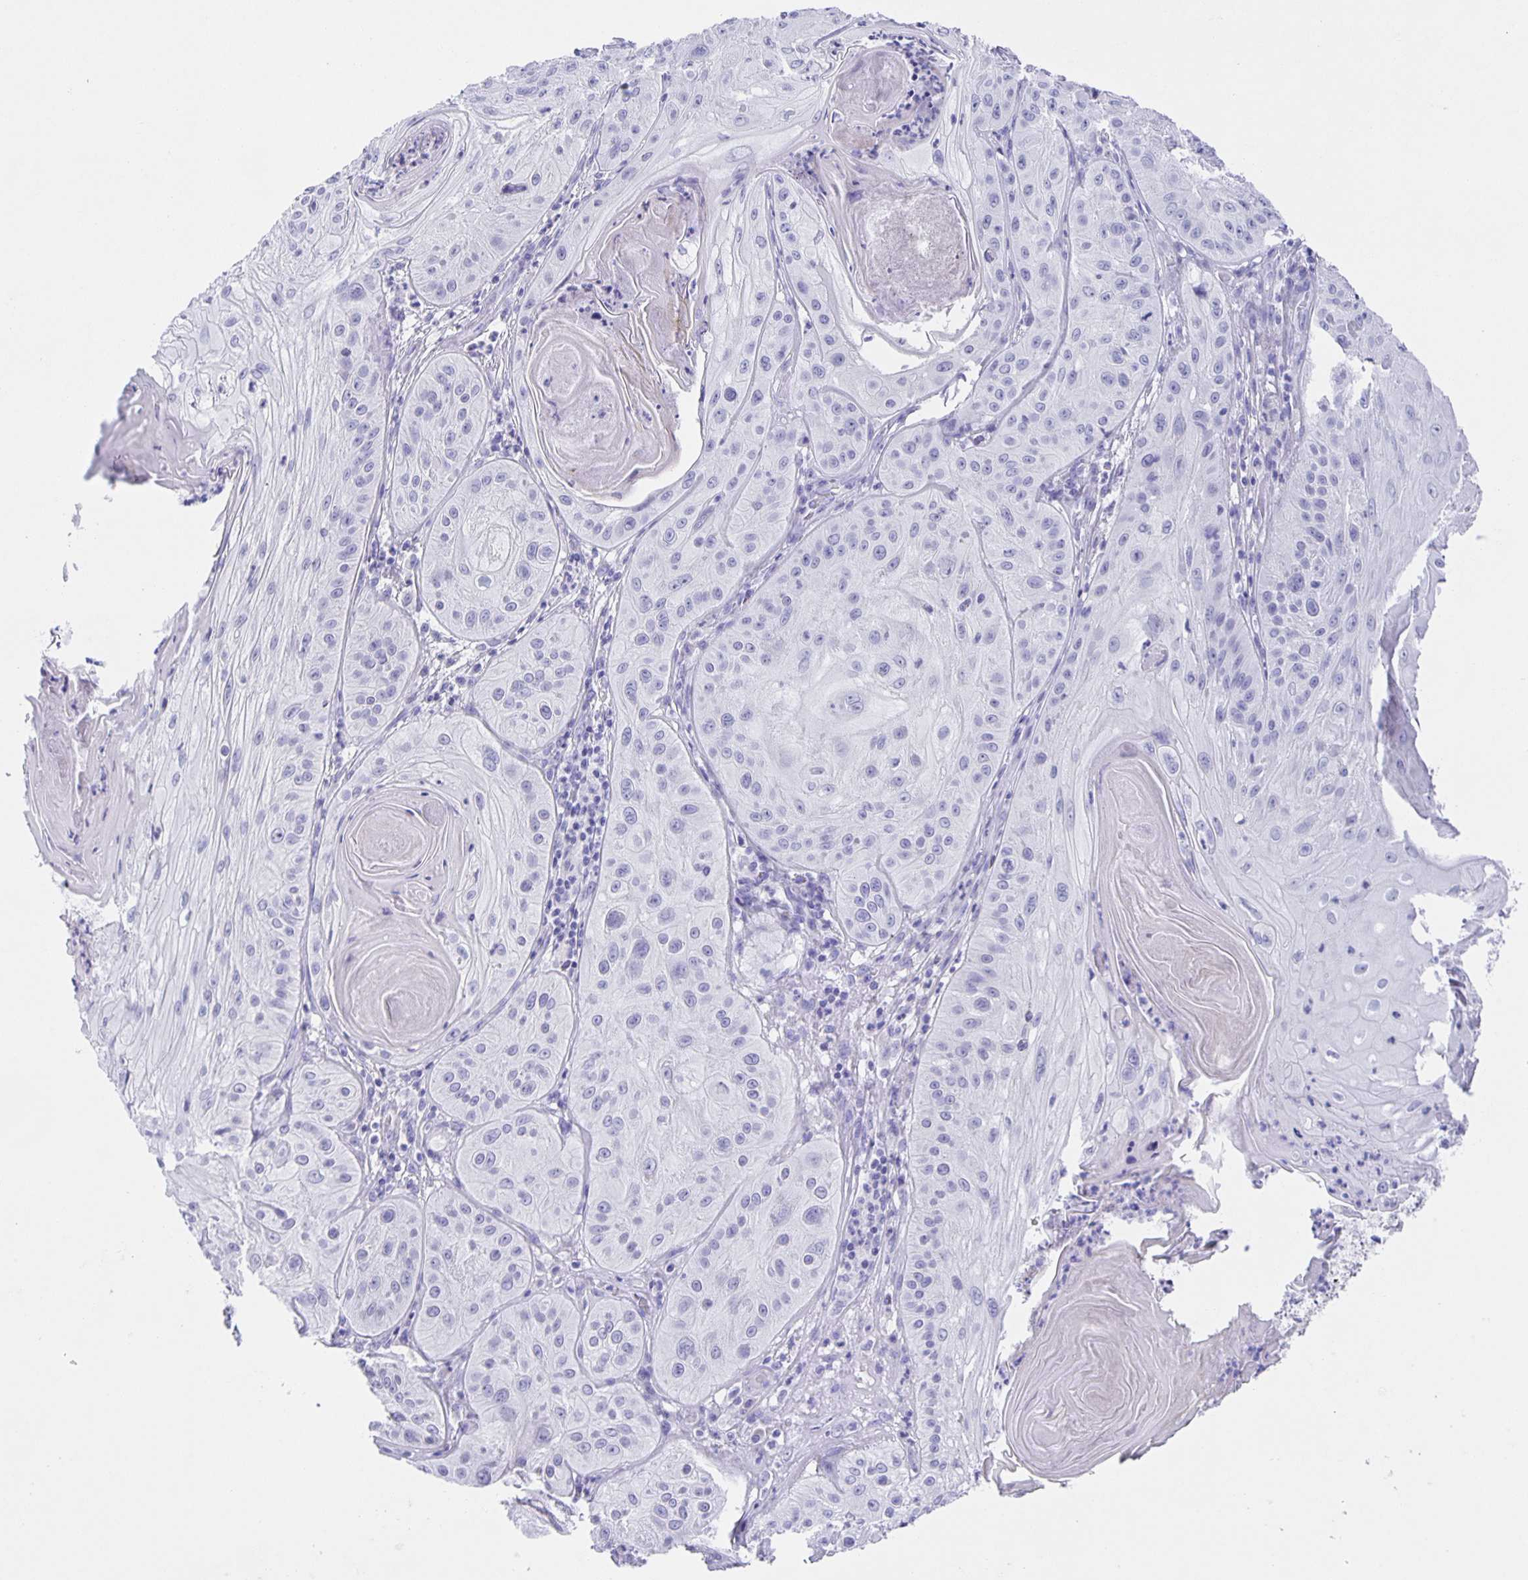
{"staining": {"intensity": "negative", "quantity": "none", "location": "none"}, "tissue": "skin cancer", "cell_type": "Tumor cells", "image_type": "cancer", "snomed": [{"axis": "morphology", "description": "Squamous cell carcinoma, NOS"}, {"axis": "topography", "description": "Skin"}], "caption": "Tumor cells show no significant expression in skin cancer.", "gene": "GUCA2A", "patient": {"sex": "male", "age": 85}}